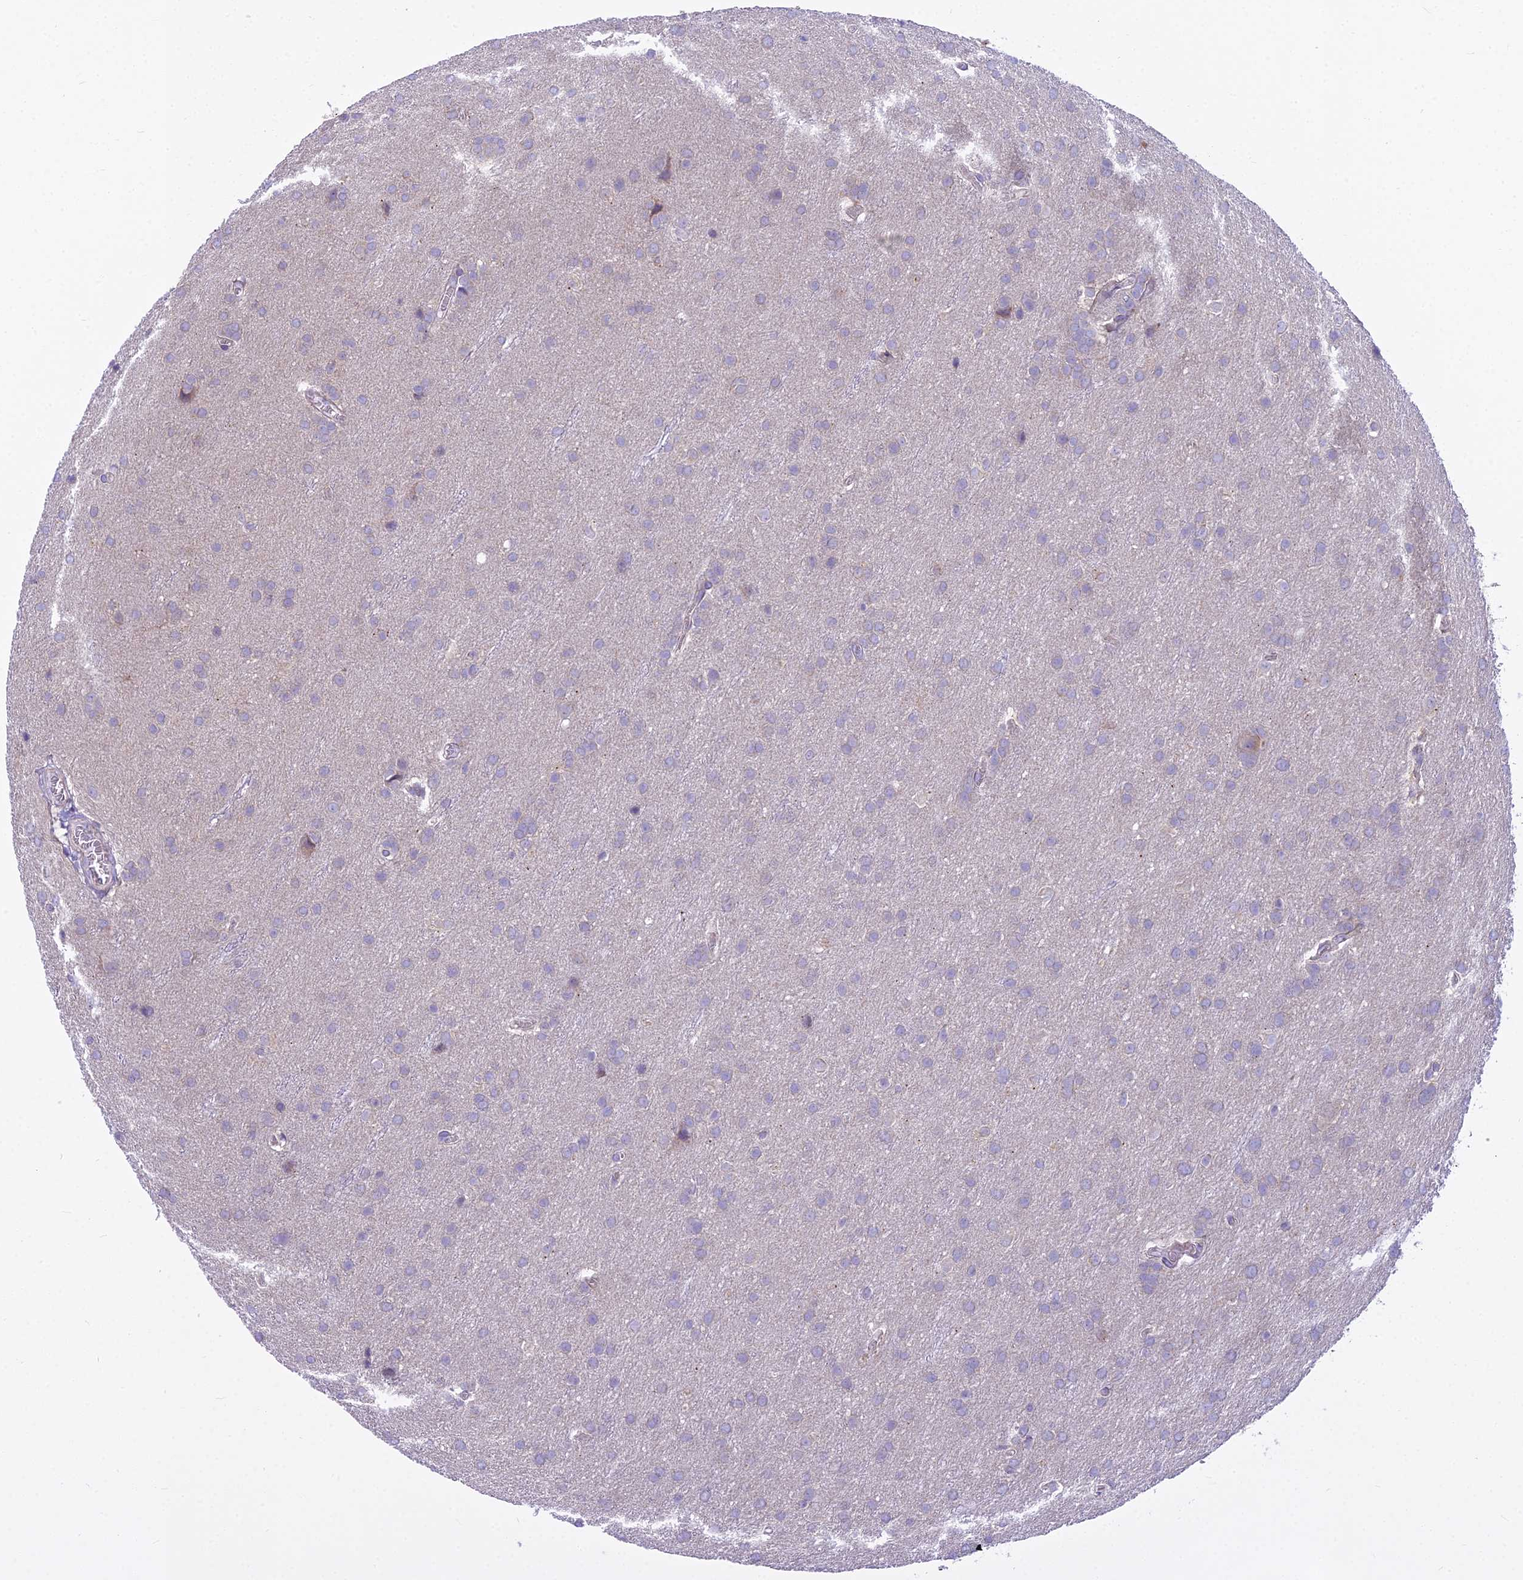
{"staining": {"intensity": "negative", "quantity": "none", "location": "none"}, "tissue": "glioma", "cell_type": "Tumor cells", "image_type": "cancer", "snomed": [{"axis": "morphology", "description": "Glioma, malignant, Low grade"}, {"axis": "topography", "description": "Brain"}], "caption": "A high-resolution photomicrograph shows immunohistochemistry (IHC) staining of glioma, which exhibits no significant expression in tumor cells.", "gene": "PCDHB14", "patient": {"sex": "female", "age": 32}}